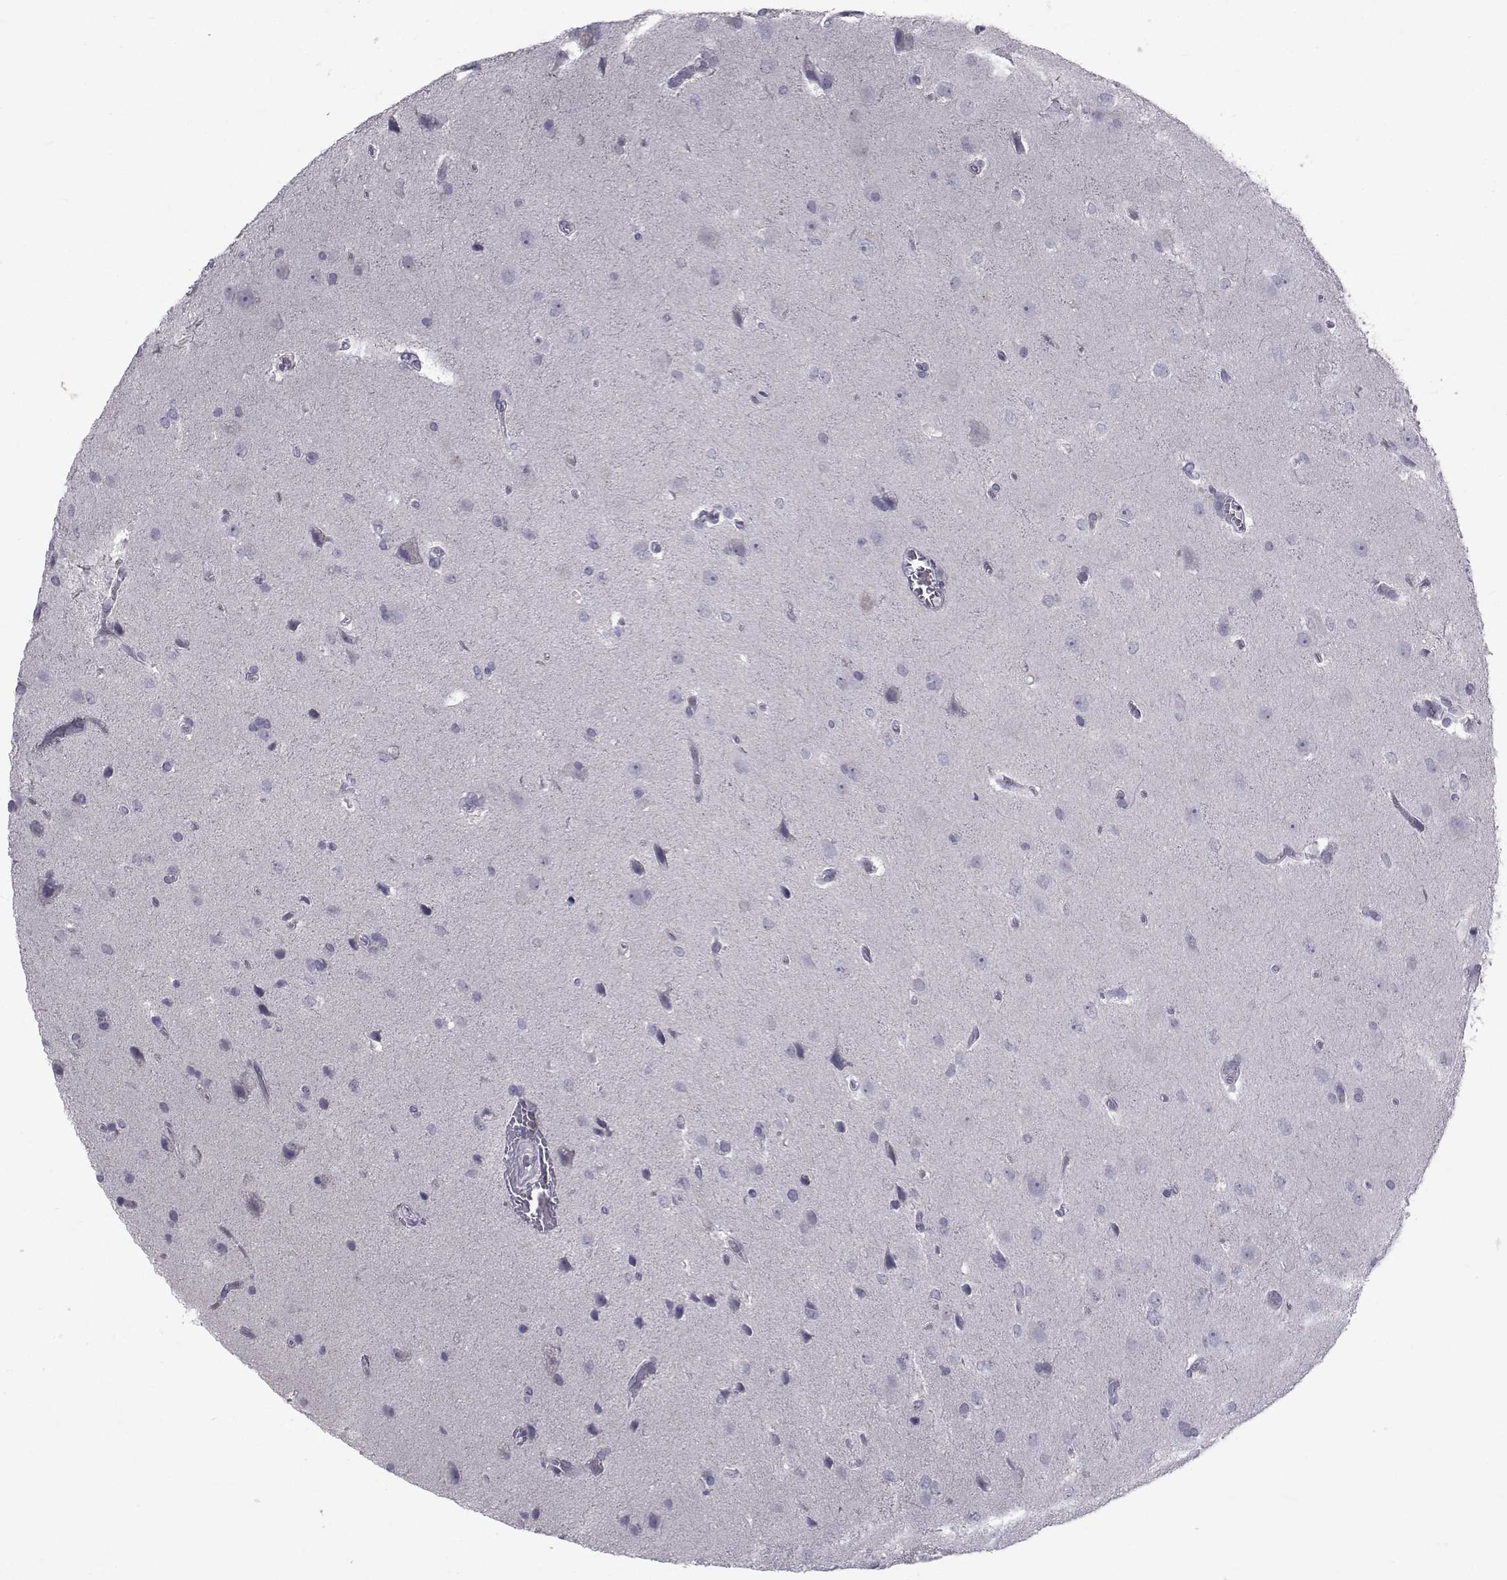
{"staining": {"intensity": "negative", "quantity": "none", "location": "none"}, "tissue": "glioma", "cell_type": "Tumor cells", "image_type": "cancer", "snomed": [{"axis": "morphology", "description": "Glioma, malignant, Low grade"}, {"axis": "topography", "description": "Brain"}], "caption": "IHC of glioma displays no staining in tumor cells. Nuclei are stained in blue.", "gene": "SLC30A10", "patient": {"sex": "male", "age": 58}}